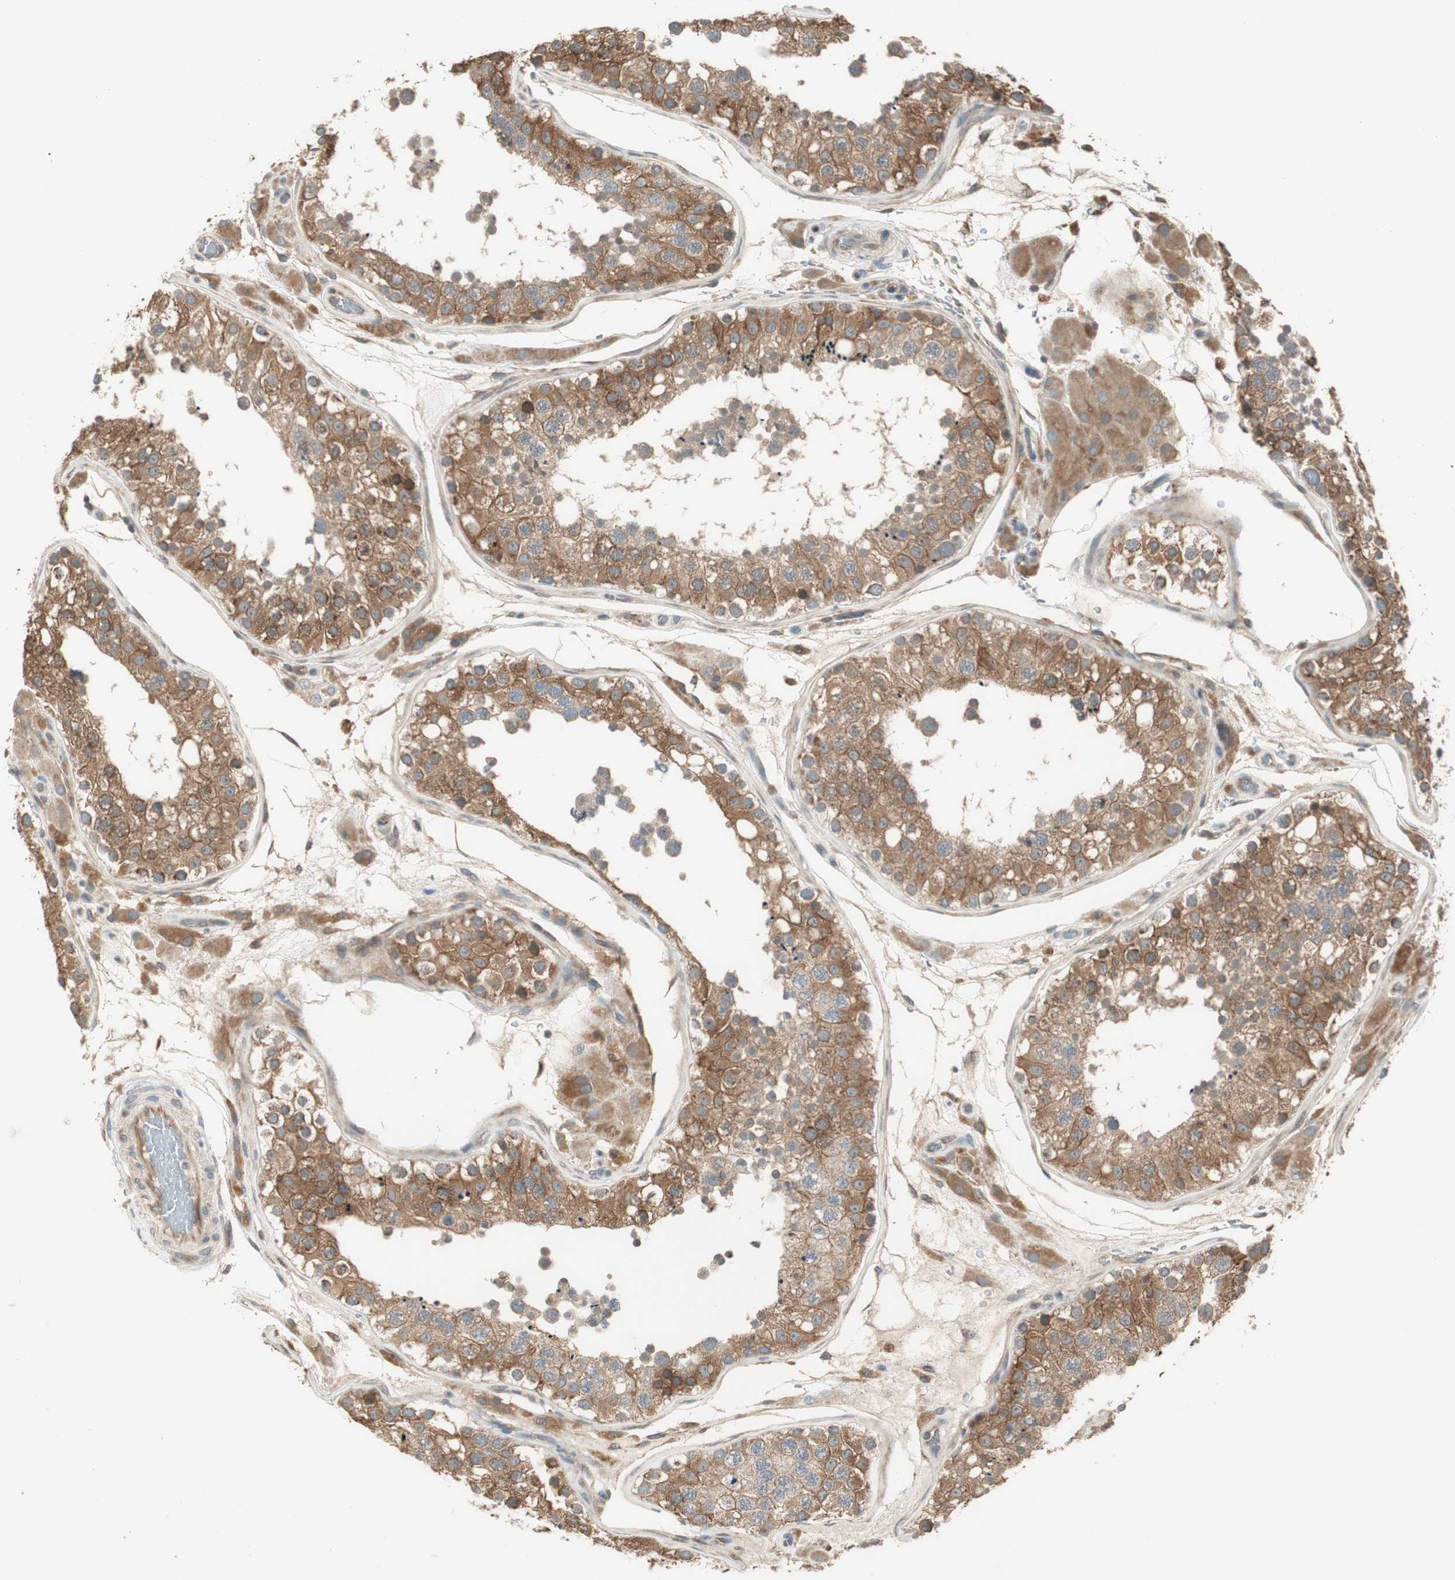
{"staining": {"intensity": "strong", "quantity": ">75%", "location": "cytoplasmic/membranous"}, "tissue": "testis", "cell_type": "Cells in seminiferous ducts", "image_type": "normal", "snomed": [{"axis": "morphology", "description": "Normal tissue, NOS"}, {"axis": "topography", "description": "Testis"}], "caption": "High-power microscopy captured an IHC histopathology image of unremarkable testis, revealing strong cytoplasmic/membranous staining in approximately >75% of cells in seminiferous ducts.", "gene": "ATP6AP2", "patient": {"sex": "male", "age": 26}}